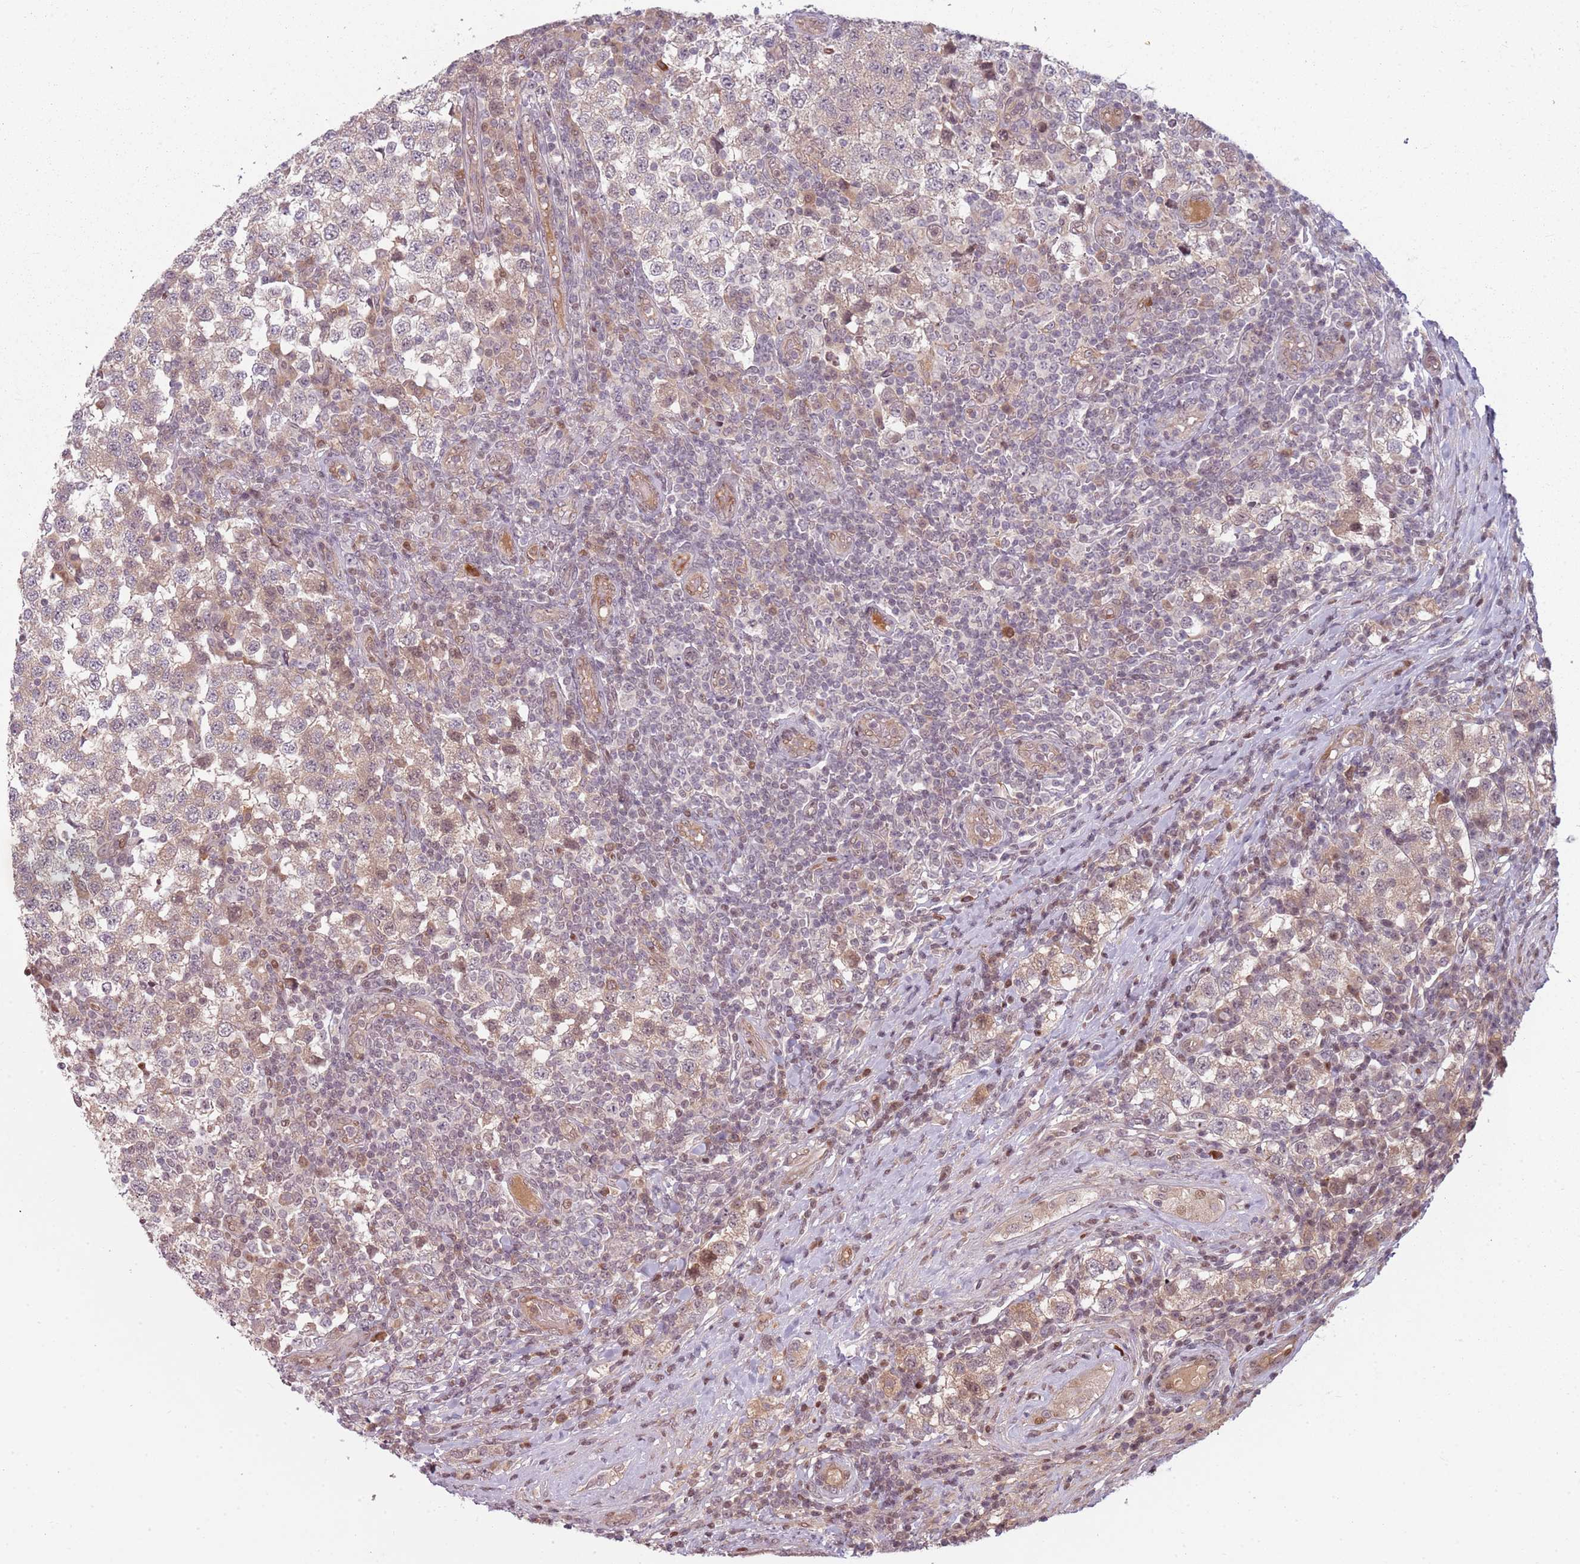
{"staining": {"intensity": "weak", "quantity": "25%-75%", "location": "cytoplasmic/membranous"}, "tissue": "testis cancer", "cell_type": "Tumor cells", "image_type": "cancer", "snomed": [{"axis": "morphology", "description": "Seminoma, NOS"}, {"axis": "topography", "description": "Testis"}], "caption": "Approximately 25%-75% of tumor cells in testis seminoma show weak cytoplasmic/membranous protein expression as visualized by brown immunohistochemical staining.", "gene": "ADGRG1", "patient": {"sex": "male", "age": 34}}